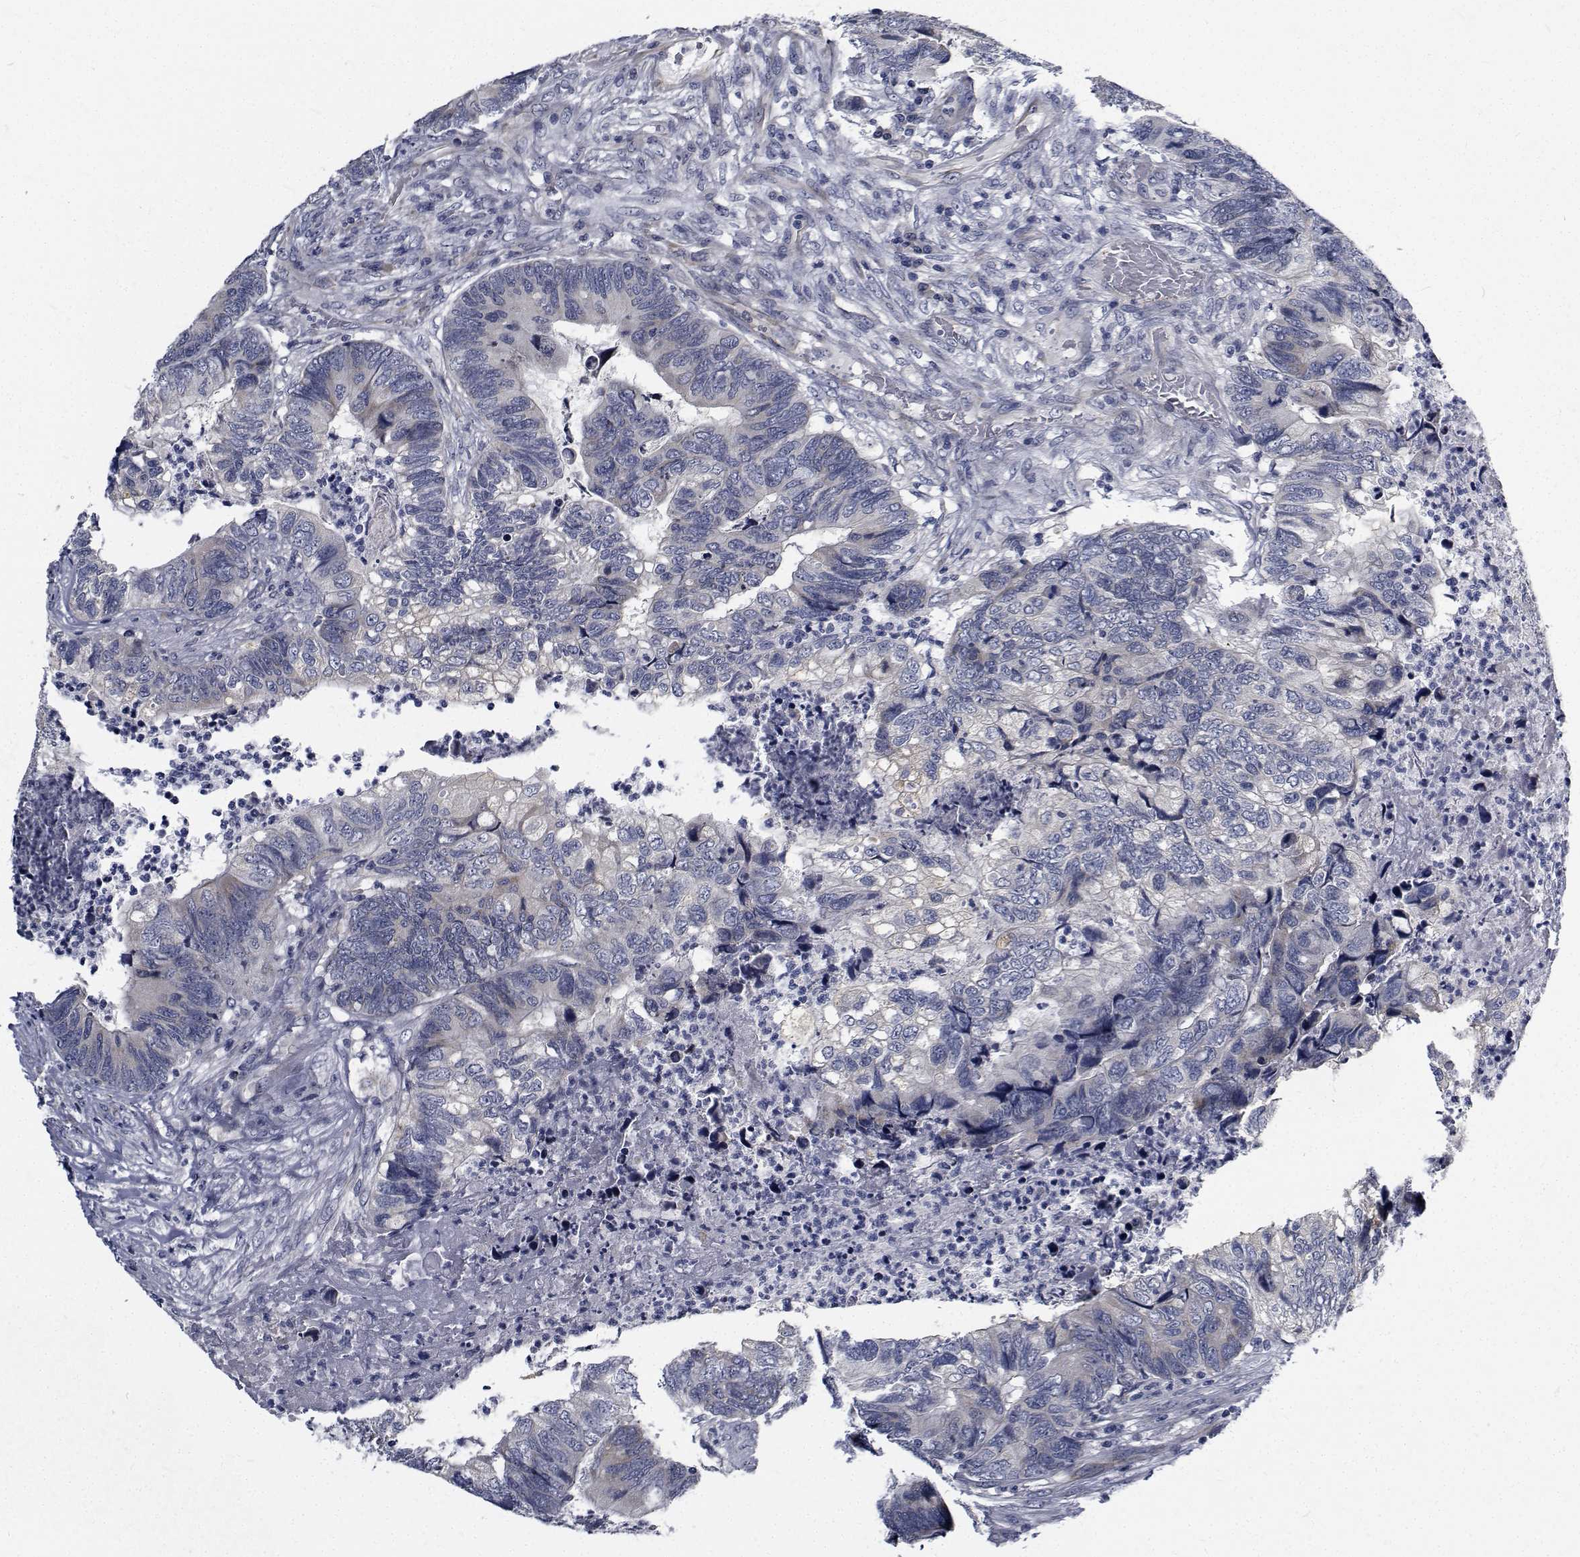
{"staining": {"intensity": "negative", "quantity": "none", "location": "none"}, "tissue": "colorectal cancer", "cell_type": "Tumor cells", "image_type": "cancer", "snomed": [{"axis": "morphology", "description": "Adenocarcinoma, NOS"}, {"axis": "topography", "description": "Colon"}], "caption": "Colorectal cancer (adenocarcinoma) stained for a protein using immunohistochemistry (IHC) displays no positivity tumor cells.", "gene": "TTBK1", "patient": {"sex": "female", "age": 67}}